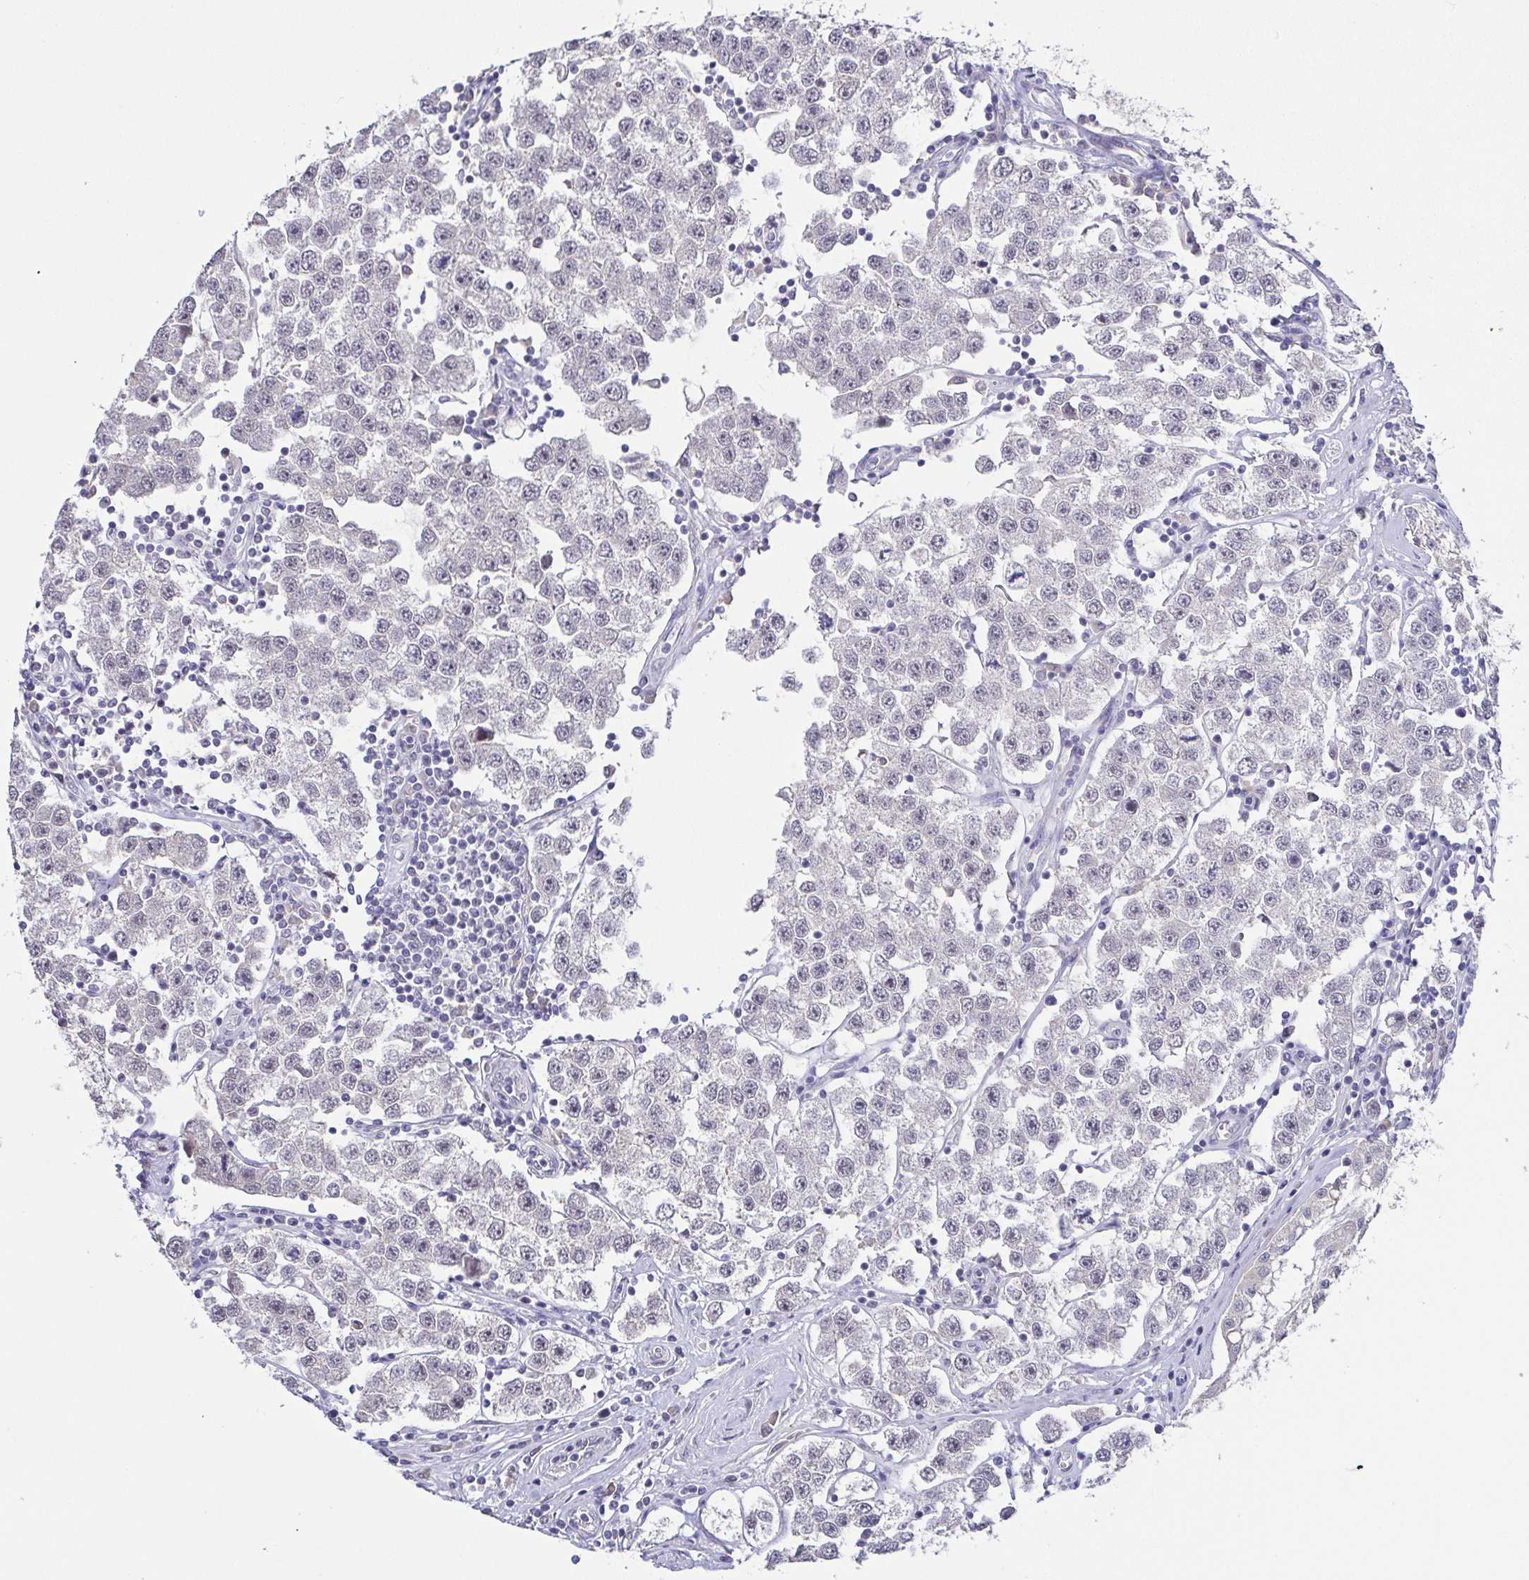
{"staining": {"intensity": "negative", "quantity": "none", "location": "none"}, "tissue": "testis cancer", "cell_type": "Tumor cells", "image_type": "cancer", "snomed": [{"axis": "morphology", "description": "Seminoma, NOS"}, {"axis": "topography", "description": "Testis"}], "caption": "The image demonstrates no significant expression in tumor cells of testis seminoma.", "gene": "NEFH", "patient": {"sex": "male", "age": 34}}